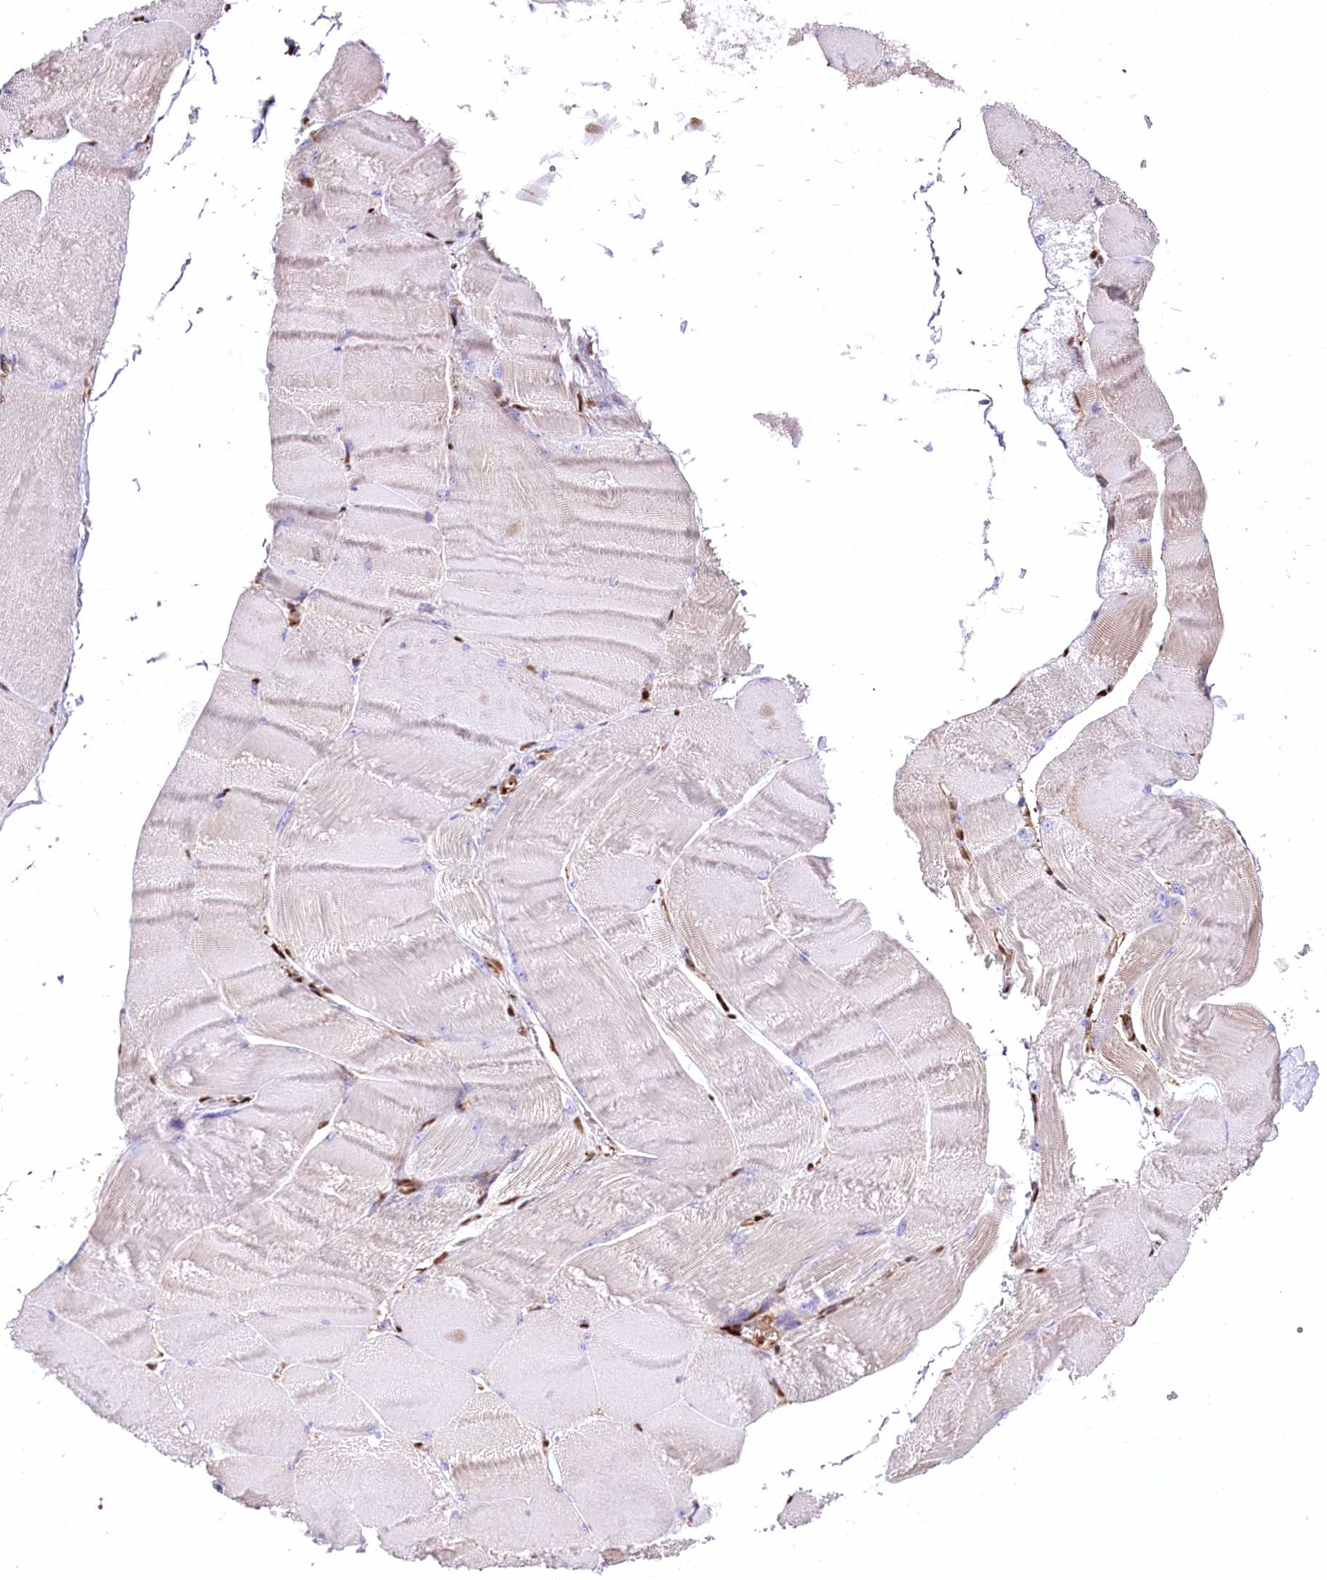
{"staining": {"intensity": "moderate", "quantity": "25%-75%", "location": "nuclear"}, "tissue": "skeletal muscle", "cell_type": "Myocytes", "image_type": "normal", "snomed": [{"axis": "morphology", "description": "Normal tissue, NOS"}, {"axis": "morphology", "description": "Basal cell carcinoma"}, {"axis": "topography", "description": "Skeletal muscle"}], "caption": "Normal skeletal muscle demonstrates moderate nuclear positivity in approximately 25%-75% of myocytes, visualized by immunohistochemistry.", "gene": "PTMS", "patient": {"sex": "female", "age": 64}}